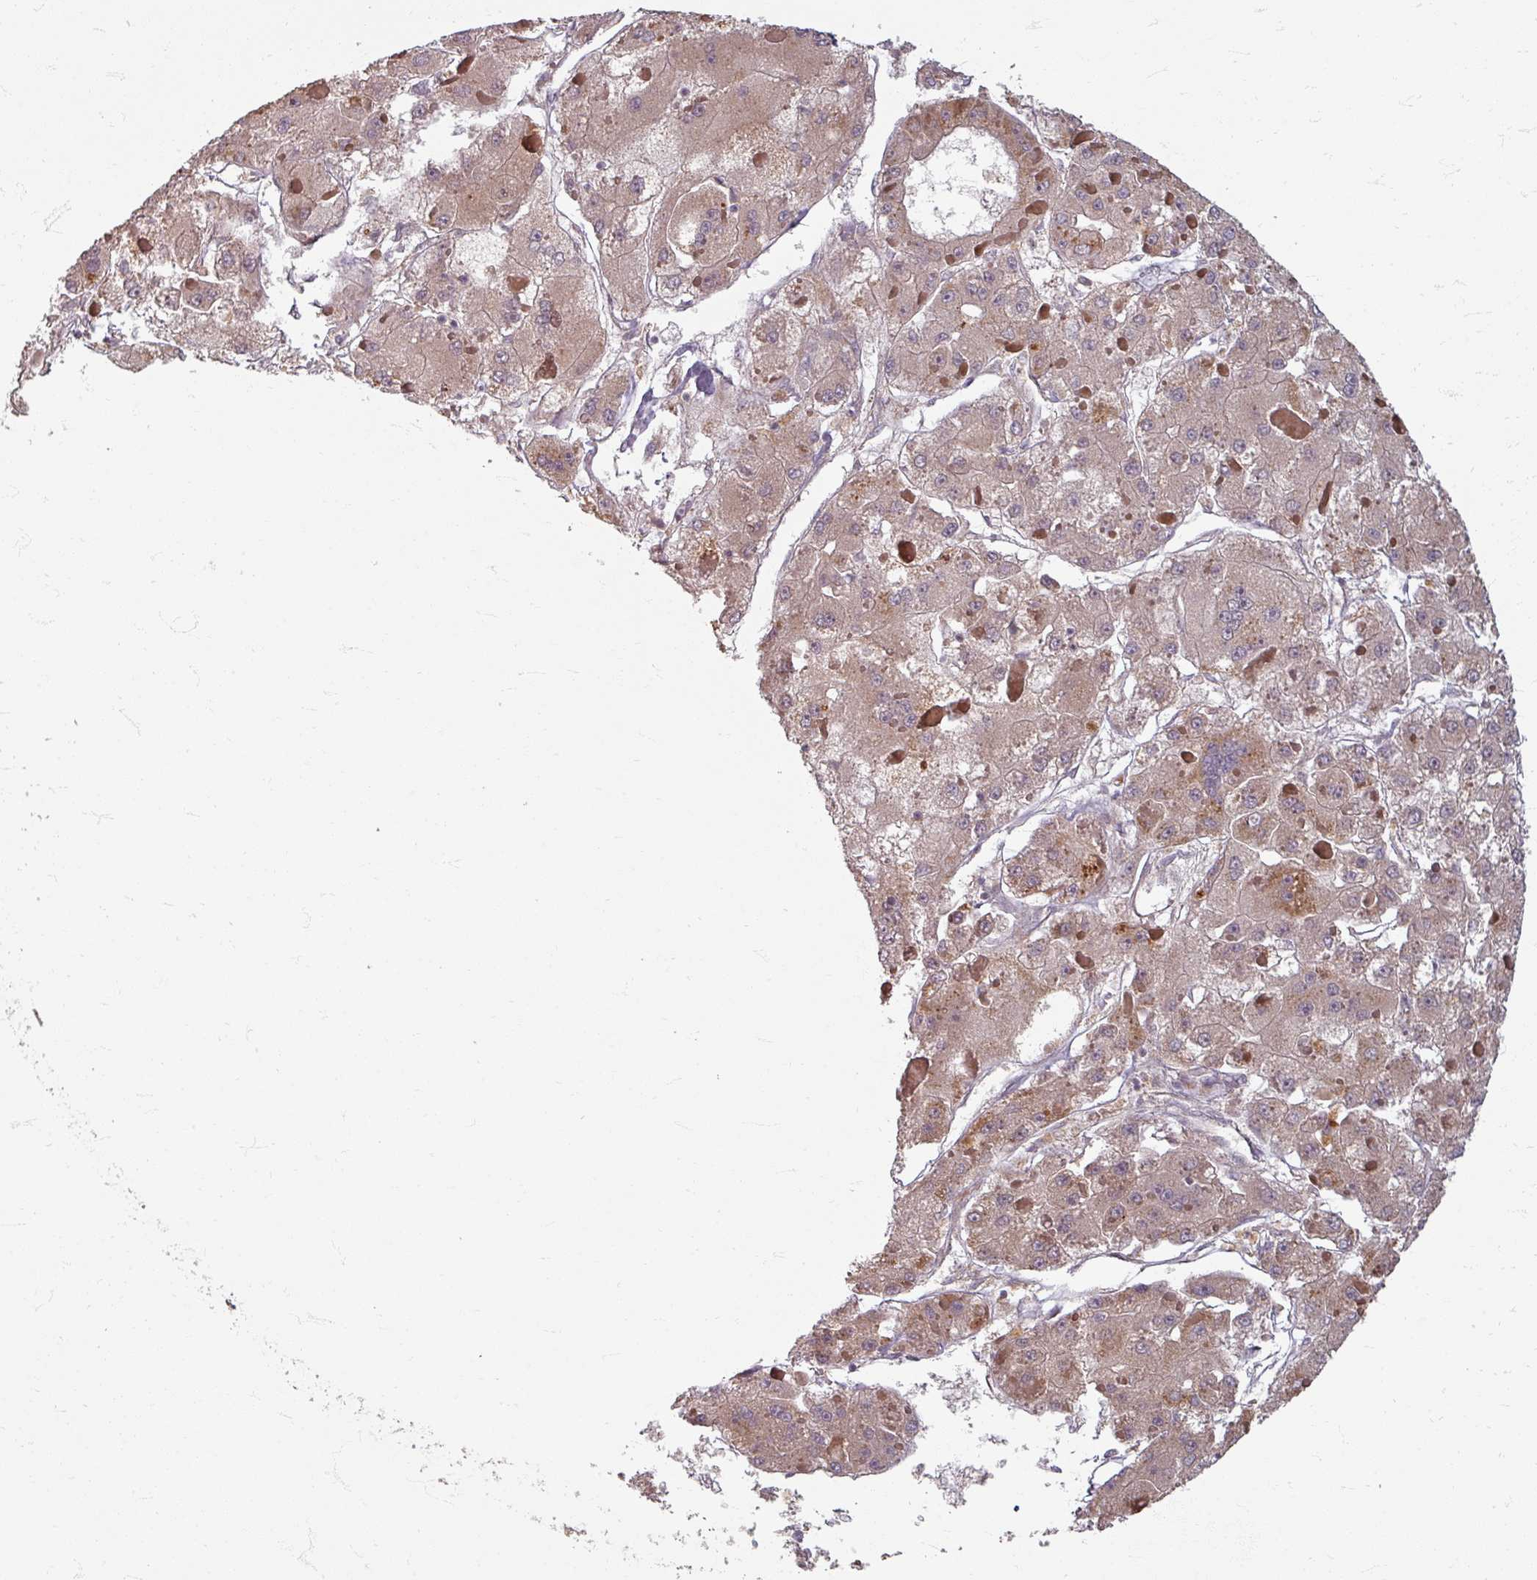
{"staining": {"intensity": "moderate", "quantity": "<25%", "location": "cytoplasmic/membranous"}, "tissue": "liver cancer", "cell_type": "Tumor cells", "image_type": "cancer", "snomed": [{"axis": "morphology", "description": "Carcinoma, Hepatocellular, NOS"}, {"axis": "topography", "description": "Liver"}], "caption": "Protein expression by immunohistochemistry reveals moderate cytoplasmic/membranous expression in approximately <25% of tumor cells in liver cancer.", "gene": "STAM", "patient": {"sex": "female", "age": 73}}